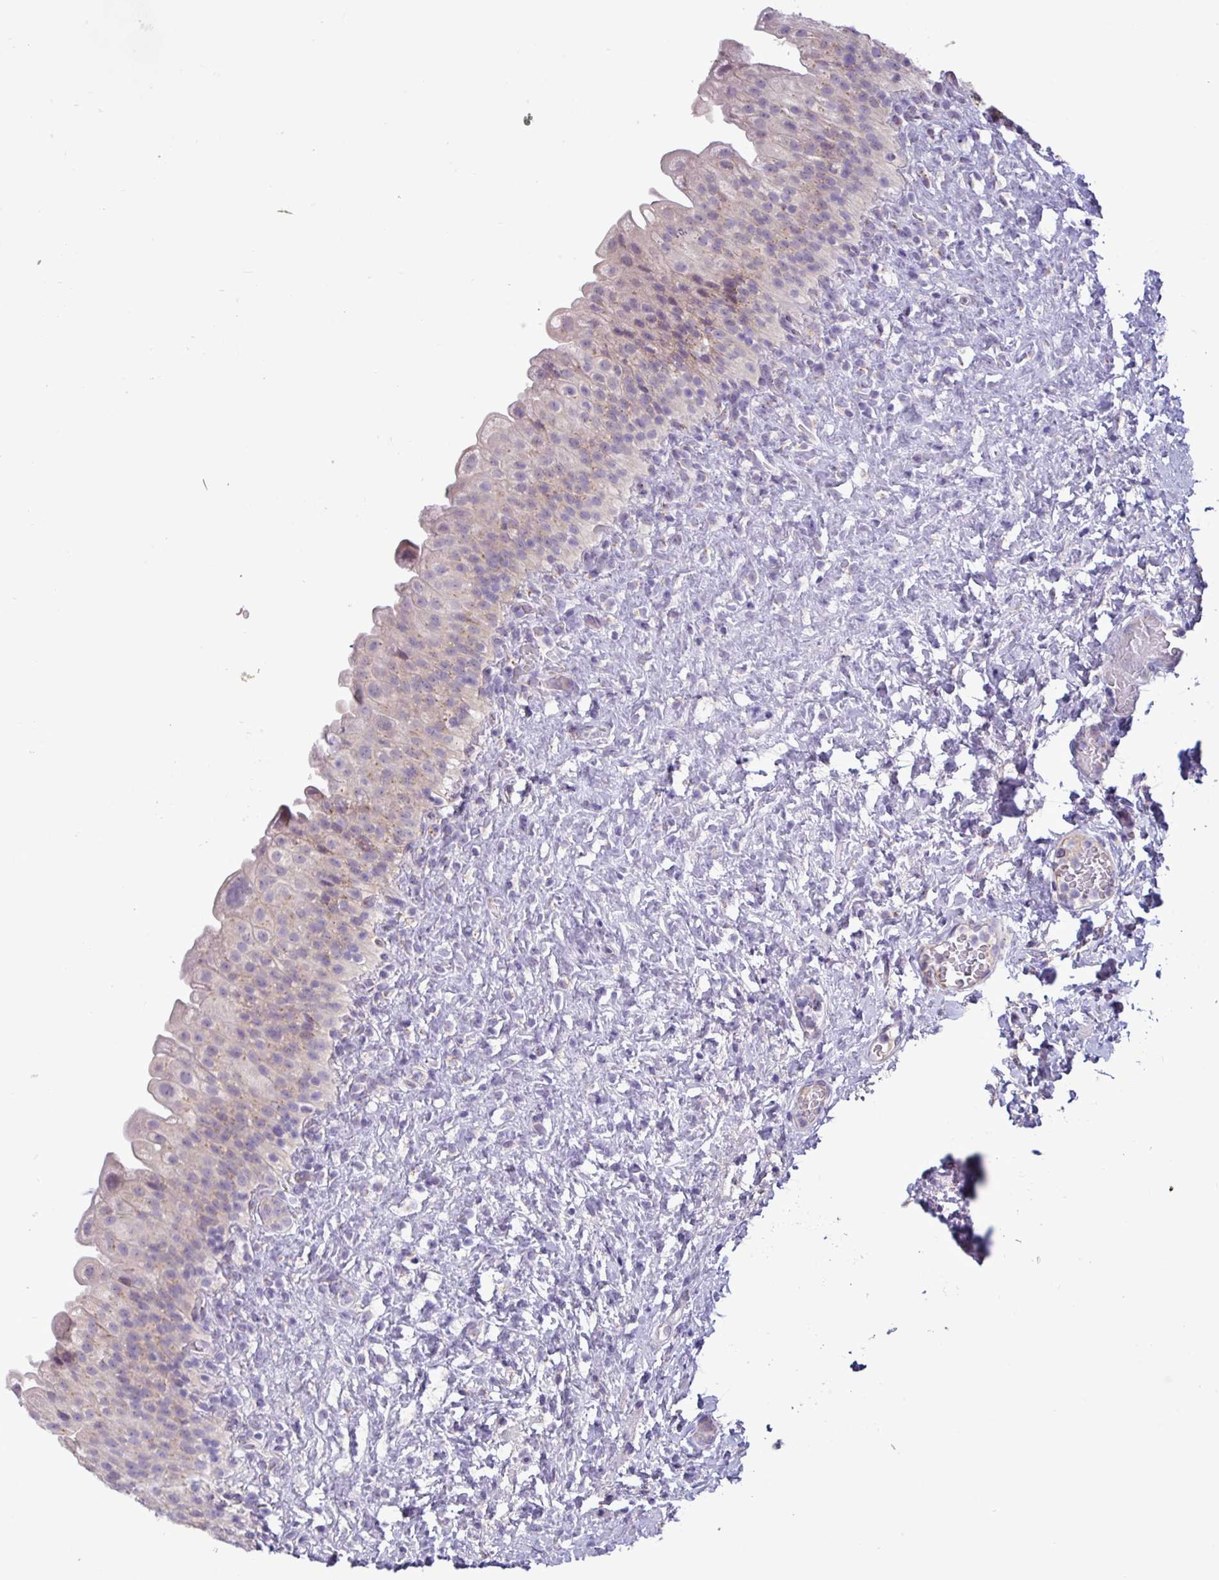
{"staining": {"intensity": "weak", "quantity": "<25%", "location": "cytoplasmic/membranous"}, "tissue": "urinary bladder", "cell_type": "Urothelial cells", "image_type": "normal", "snomed": [{"axis": "morphology", "description": "Normal tissue, NOS"}, {"axis": "topography", "description": "Urinary bladder"}], "caption": "Immunohistochemistry (IHC) photomicrograph of normal urinary bladder: human urinary bladder stained with DAB (3,3'-diaminobenzidine) shows no significant protein staining in urothelial cells.", "gene": "STIMATE", "patient": {"sex": "female", "age": 27}}